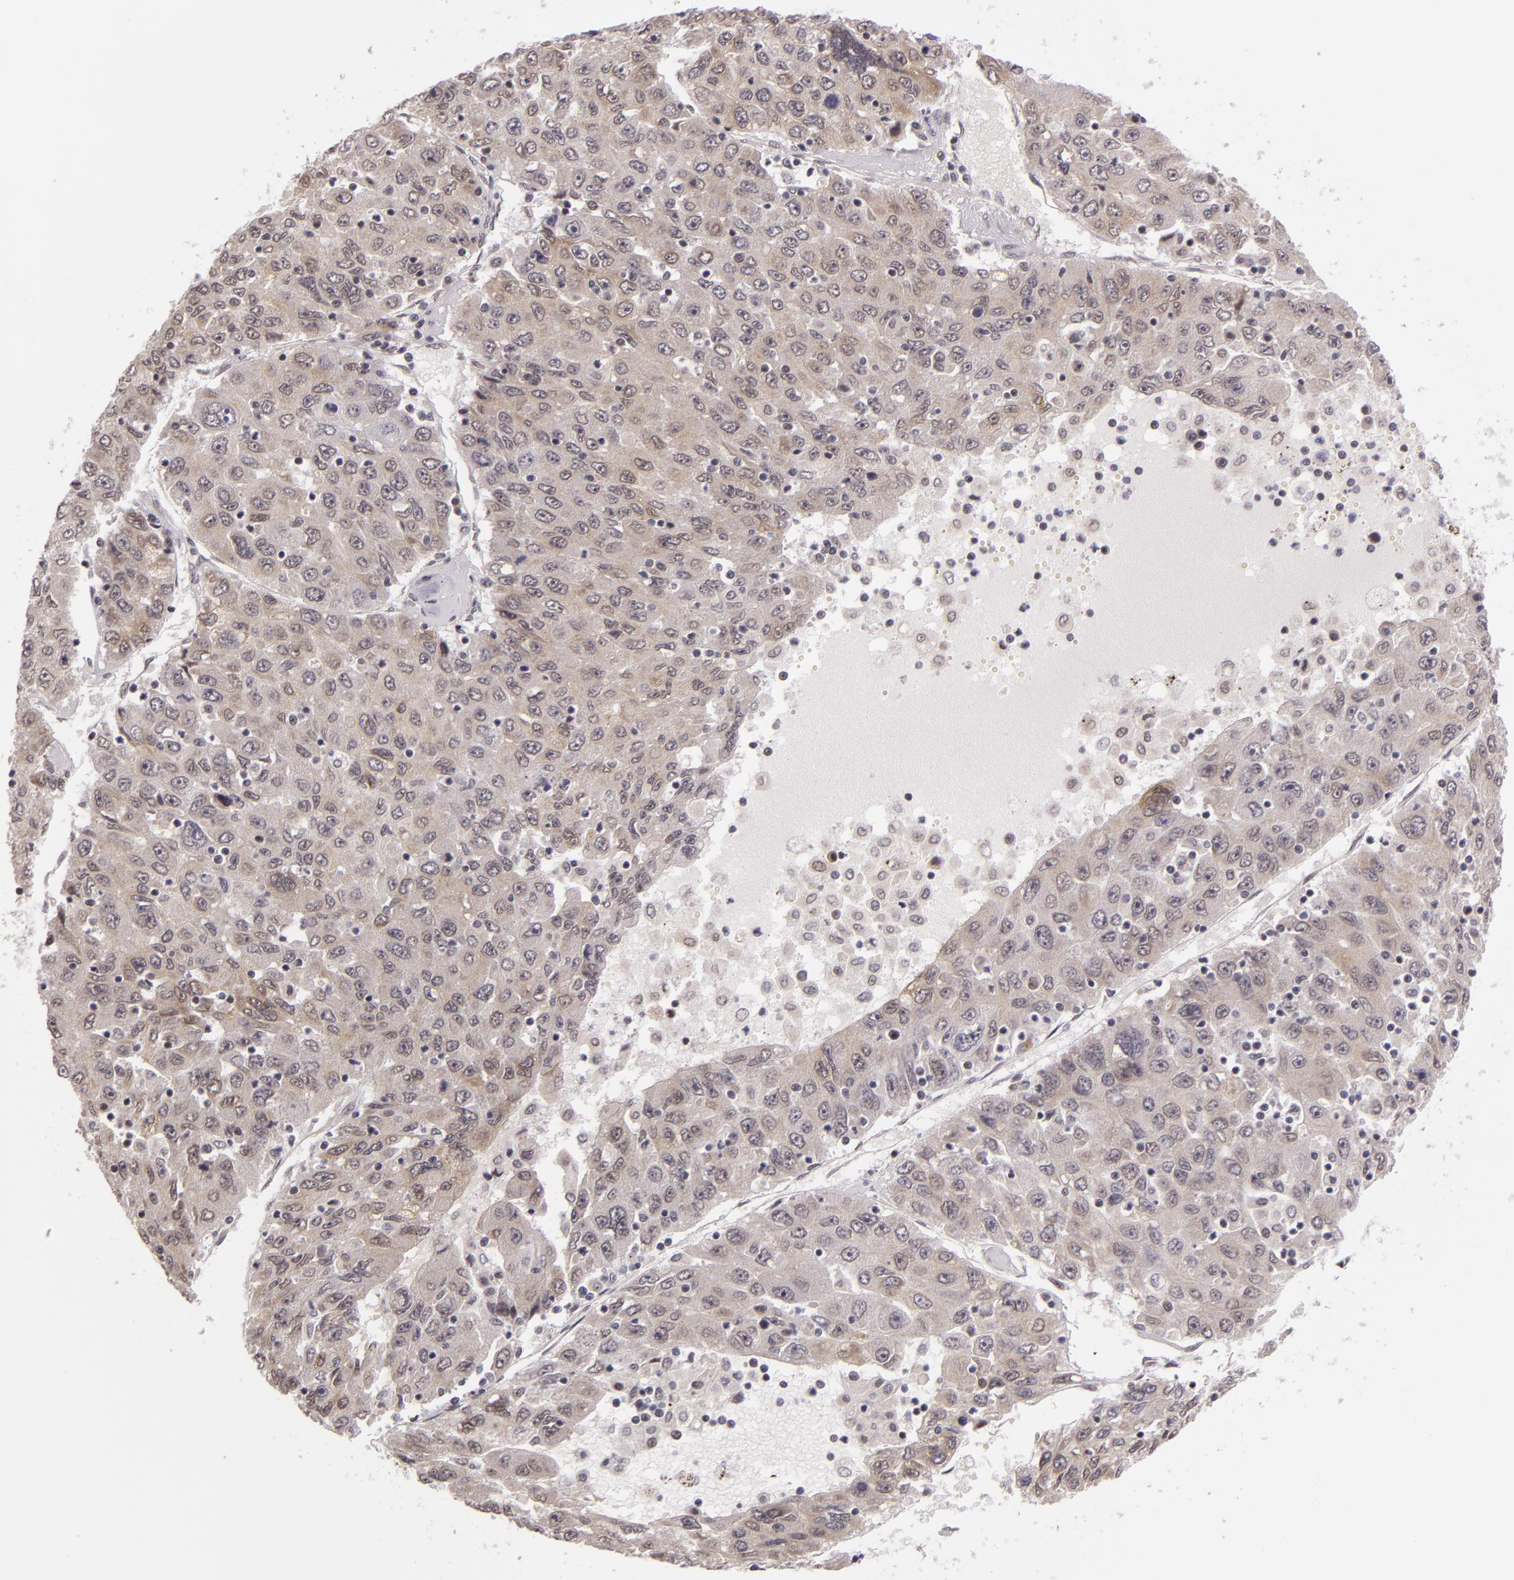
{"staining": {"intensity": "weak", "quantity": ">75%", "location": "cytoplasmic/membranous,nuclear"}, "tissue": "liver cancer", "cell_type": "Tumor cells", "image_type": "cancer", "snomed": [{"axis": "morphology", "description": "Carcinoma, Hepatocellular, NOS"}, {"axis": "topography", "description": "Liver"}], "caption": "About >75% of tumor cells in human liver cancer (hepatocellular carcinoma) exhibit weak cytoplasmic/membranous and nuclear protein staining as visualized by brown immunohistochemical staining.", "gene": "ALX1", "patient": {"sex": "male", "age": 49}}